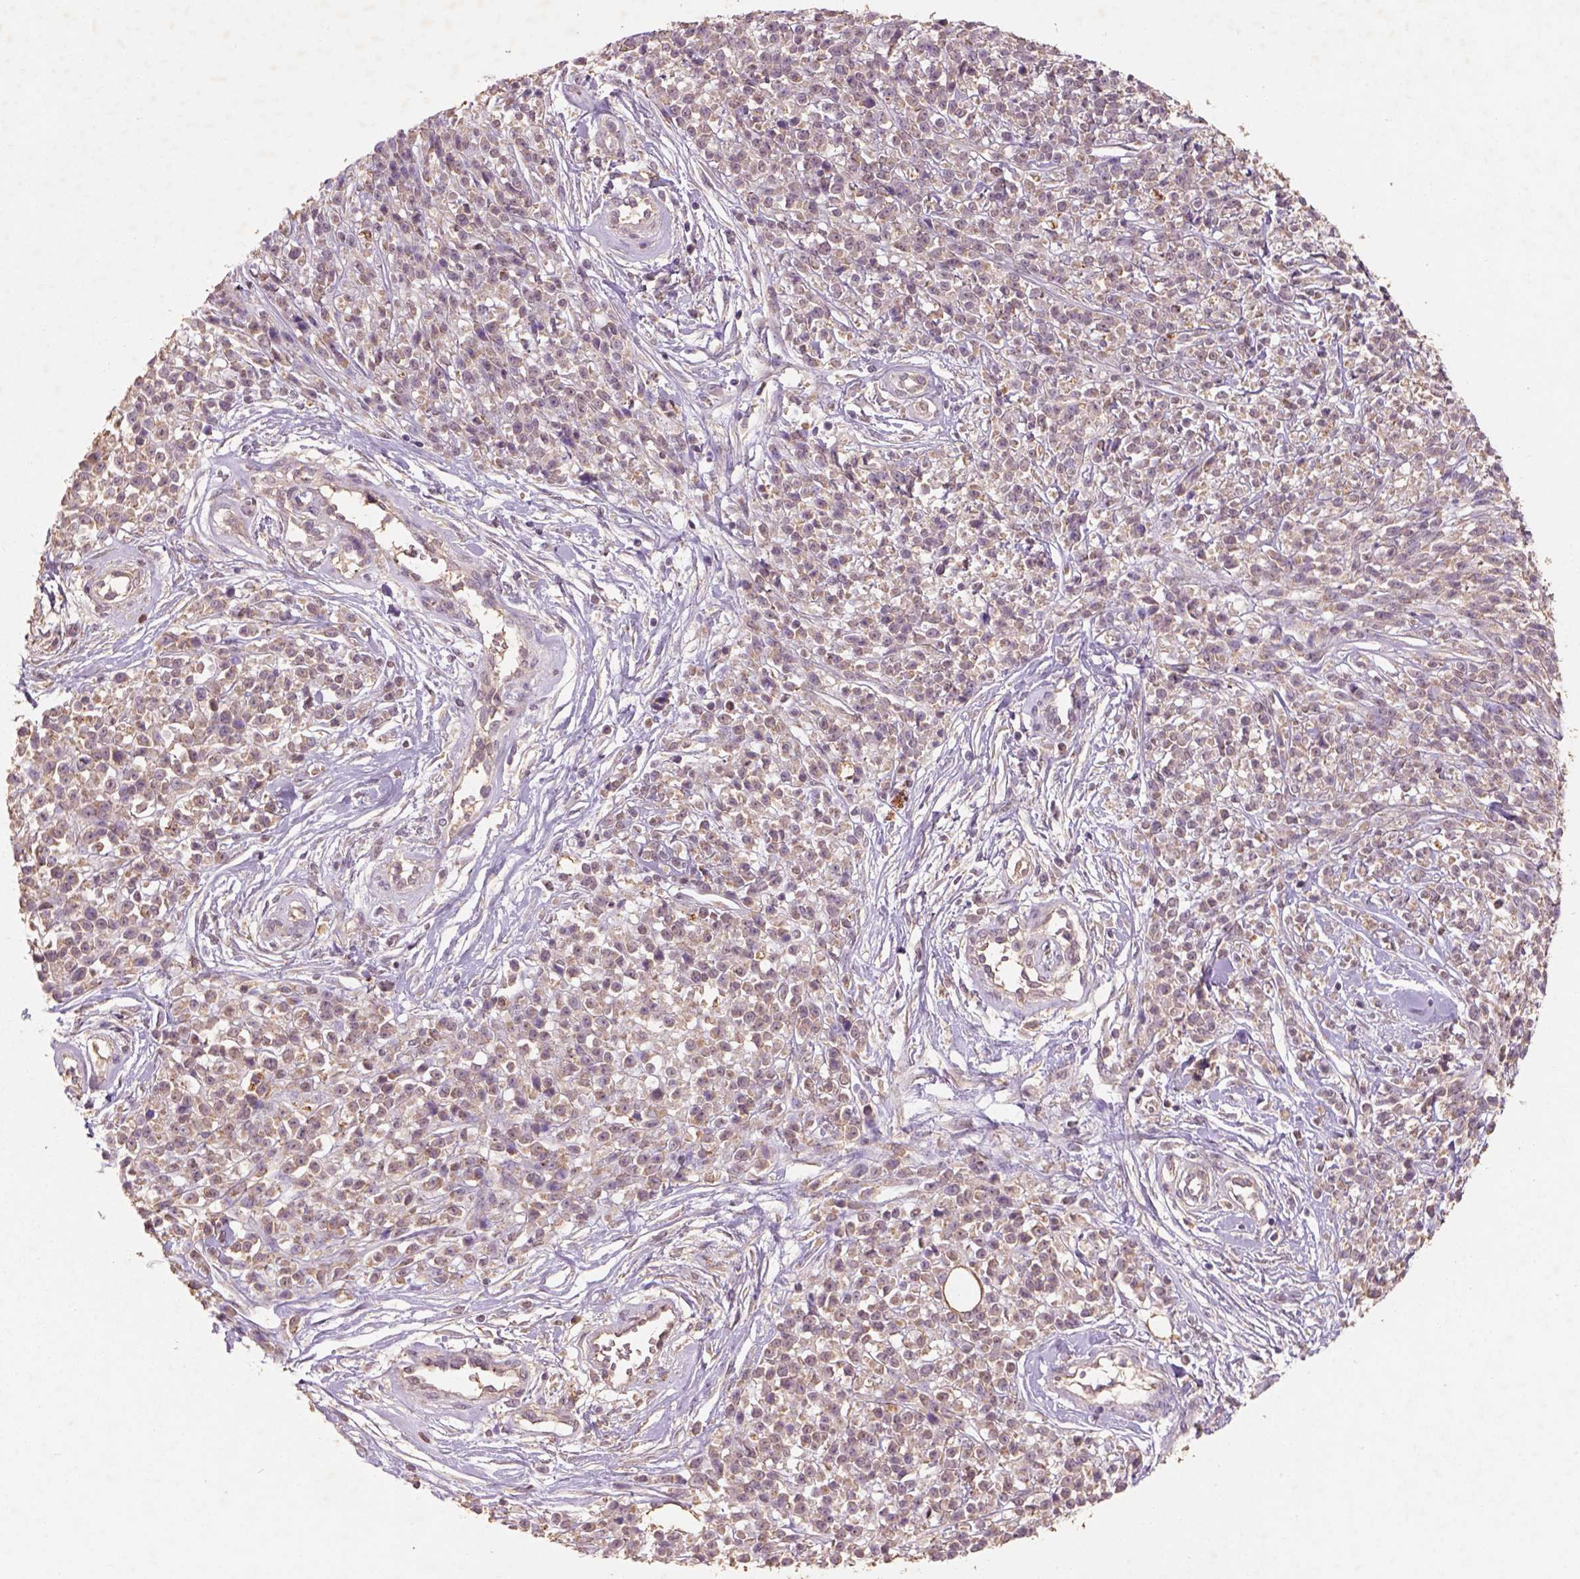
{"staining": {"intensity": "weak", "quantity": ">75%", "location": "cytoplasmic/membranous"}, "tissue": "melanoma", "cell_type": "Tumor cells", "image_type": "cancer", "snomed": [{"axis": "morphology", "description": "Malignant melanoma, NOS"}, {"axis": "topography", "description": "Skin"}, {"axis": "topography", "description": "Skin of trunk"}], "caption": "Weak cytoplasmic/membranous staining is seen in approximately >75% of tumor cells in melanoma.", "gene": "AP2B1", "patient": {"sex": "male", "age": 74}}